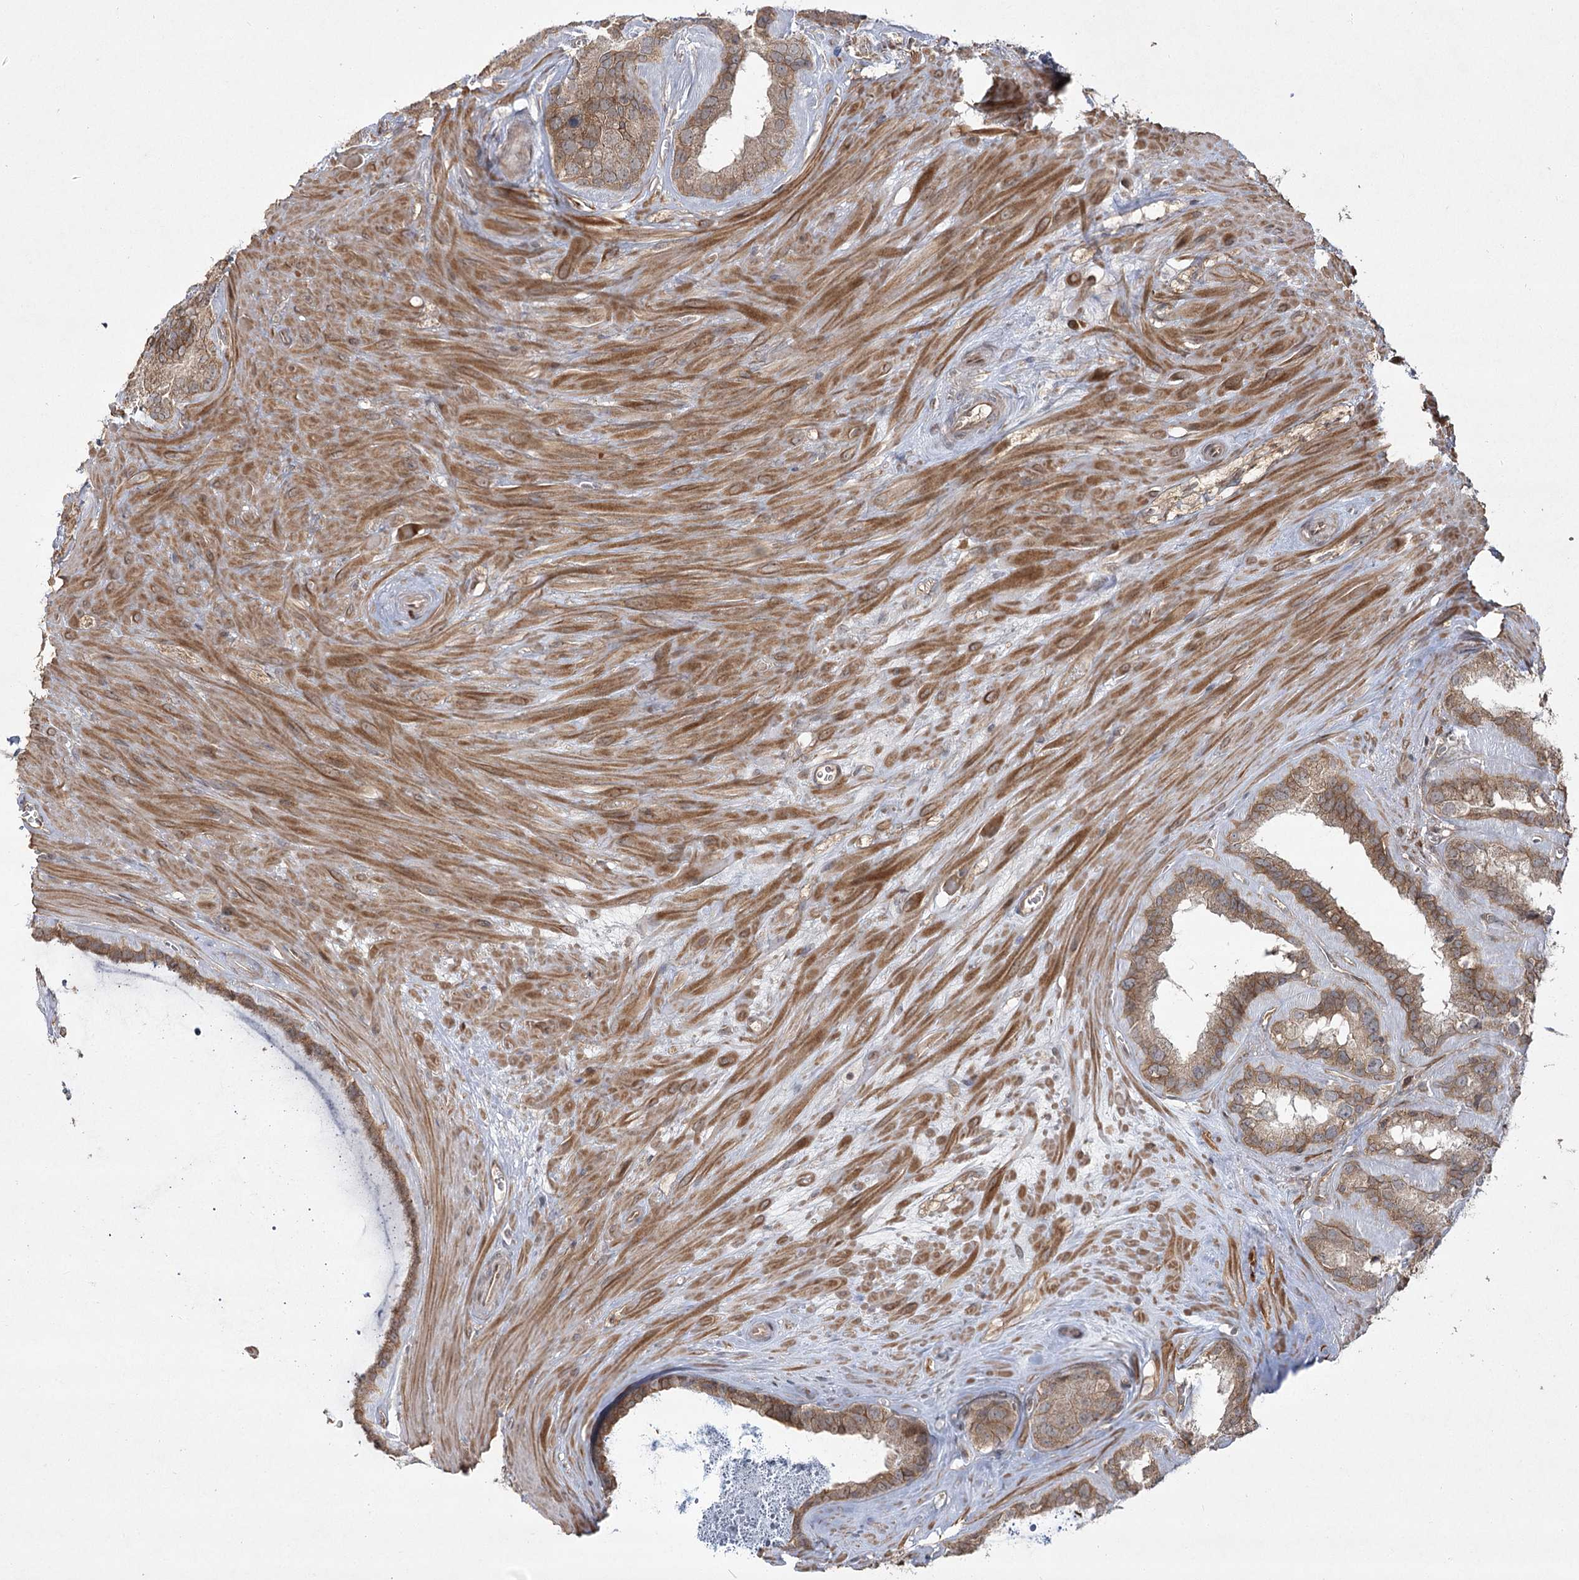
{"staining": {"intensity": "moderate", "quantity": ">75%", "location": "cytoplasmic/membranous"}, "tissue": "seminal vesicle", "cell_type": "Glandular cells", "image_type": "normal", "snomed": [{"axis": "morphology", "description": "Normal tissue, NOS"}, {"axis": "topography", "description": "Prostate"}, {"axis": "topography", "description": "Seminal veicle"}], "caption": "Brown immunohistochemical staining in normal human seminal vesicle exhibits moderate cytoplasmic/membranous positivity in about >75% of glandular cells.", "gene": "CPLANE1", "patient": {"sex": "male", "age": 59}}